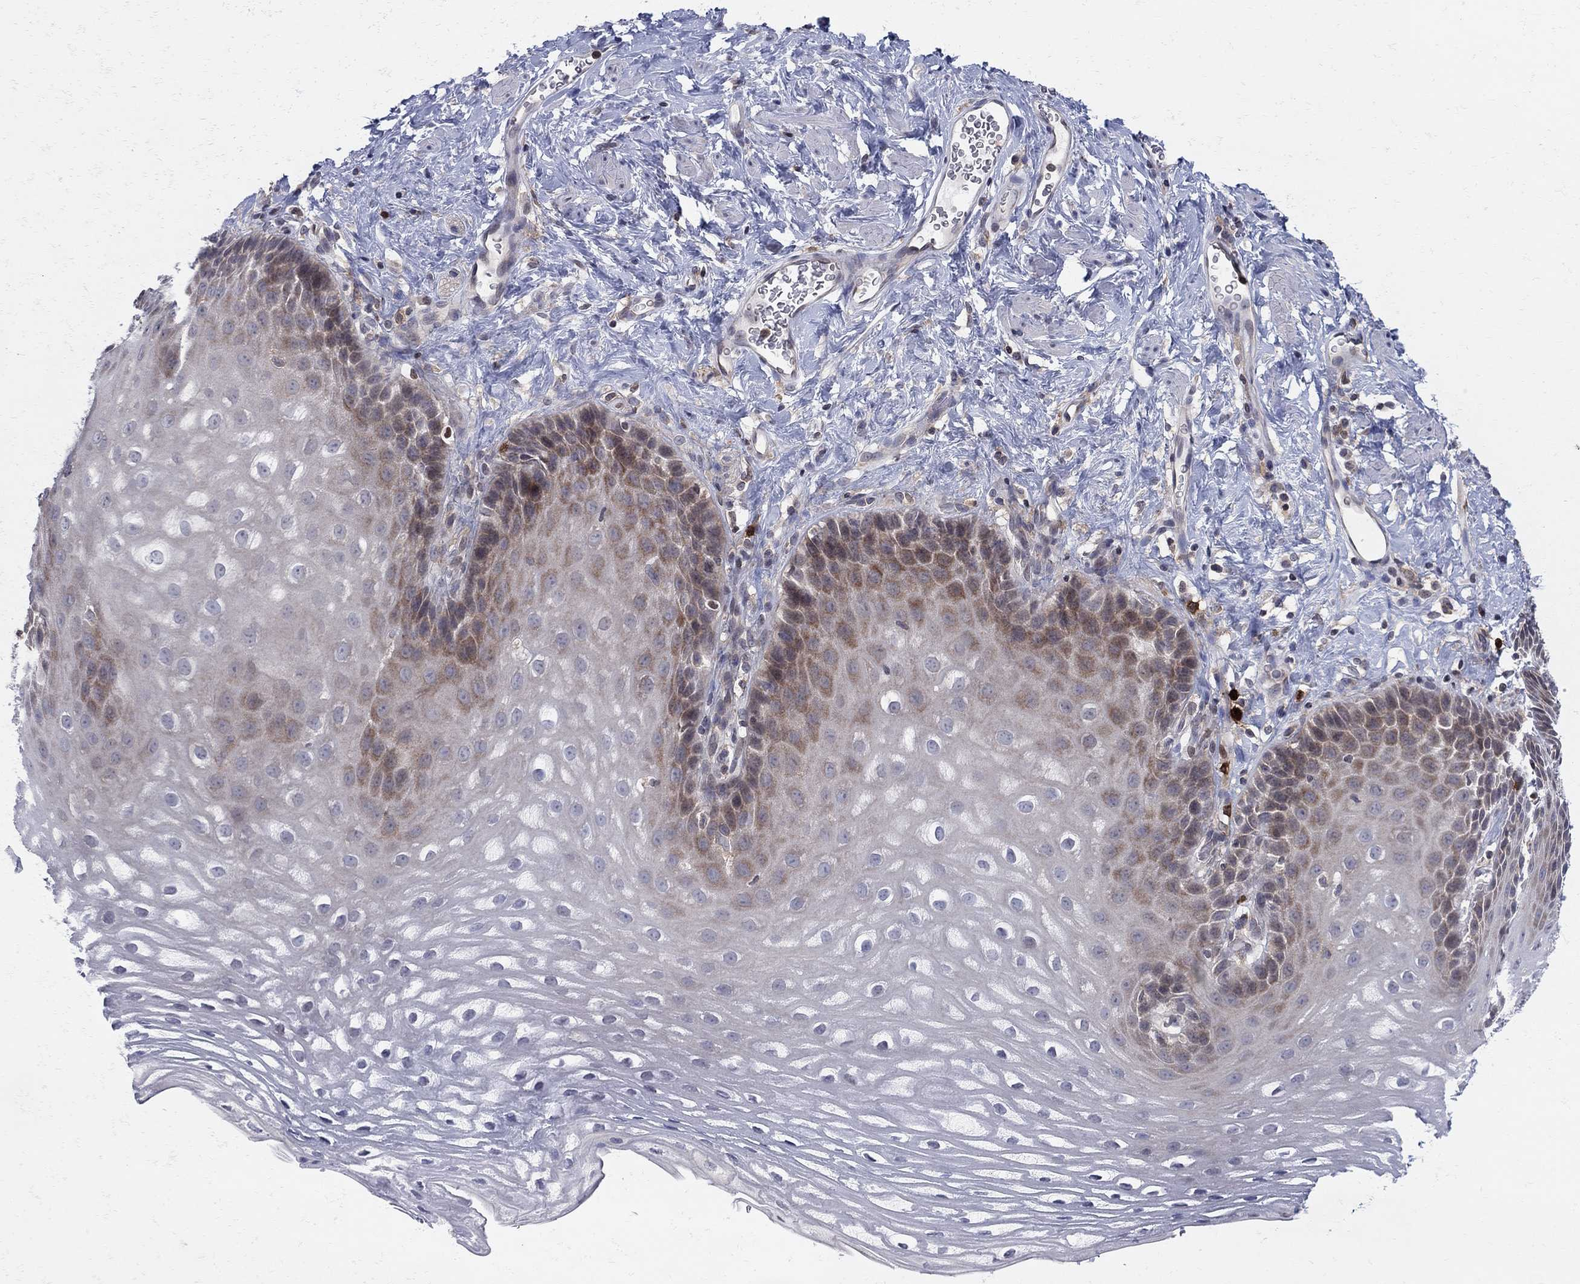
{"staining": {"intensity": "weak", "quantity": "<25%", "location": "cytoplasmic/membranous"}, "tissue": "esophagus", "cell_type": "Squamous epithelial cells", "image_type": "normal", "snomed": [{"axis": "morphology", "description": "Normal tissue, NOS"}, {"axis": "topography", "description": "Esophagus"}], "caption": "Esophagus was stained to show a protein in brown. There is no significant expression in squamous epithelial cells. (DAB (3,3'-diaminobenzidine) IHC with hematoxylin counter stain).", "gene": "ZNHIT3", "patient": {"sex": "male", "age": 64}}